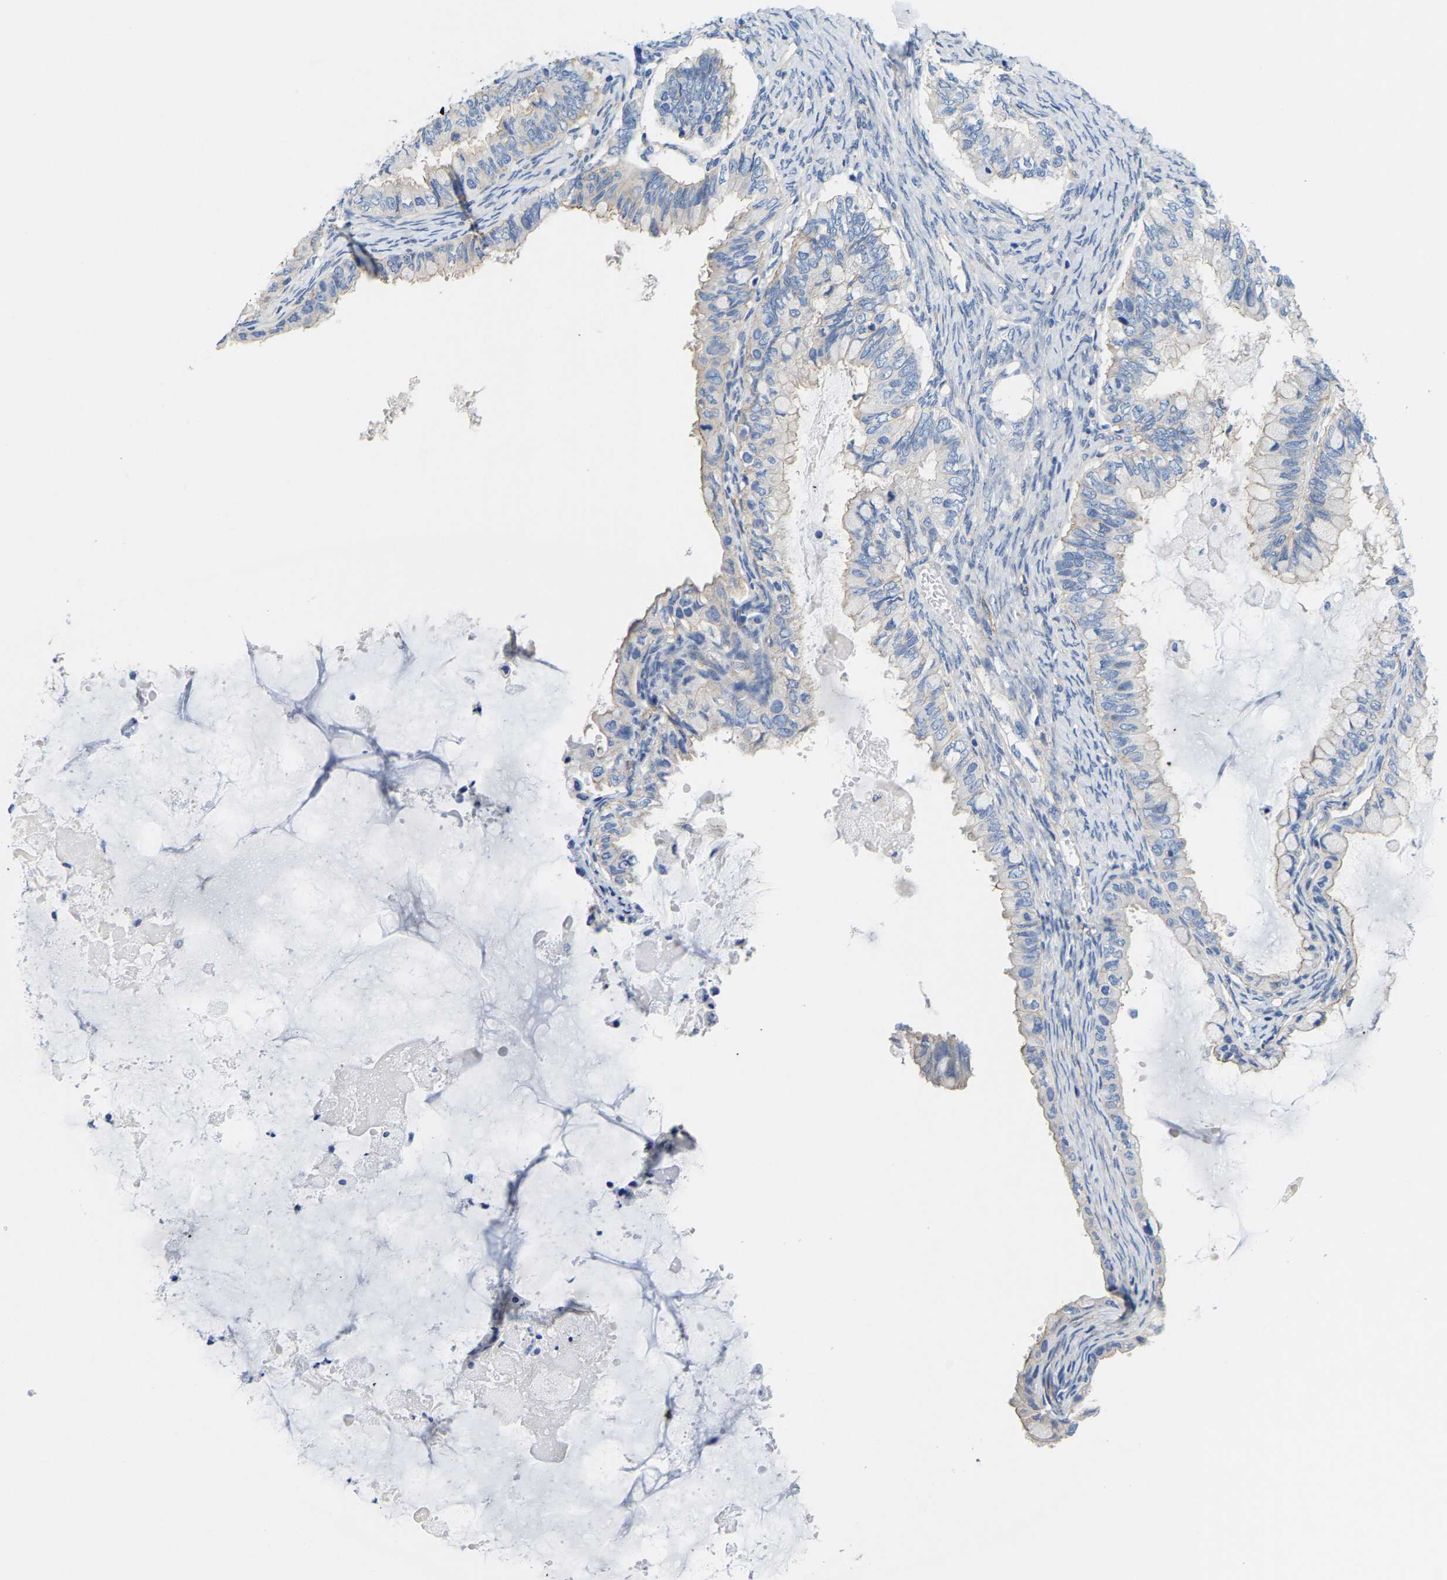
{"staining": {"intensity": "negative", "quantity": "none", "location": "none"}, "tissue": "ovarian cancer", "cell_type": "Tumor cells", "image_type": "cancer", "snomed": [{"axis": "morphology", "description": "Cystadenocarcinoma, mucinous, NOS"}, {"axis": "topography", "description": "Ovary"}], "caption": "High magnification brightfield microscopy of ovarian mucinous cystadenocarcinoma stained with DAB (brown) and counterstained with hematoxylin (blue): tumor cells show no significant expression.", "gene": "DSCAM", "patient": {"sex": "female", "age": 80}}